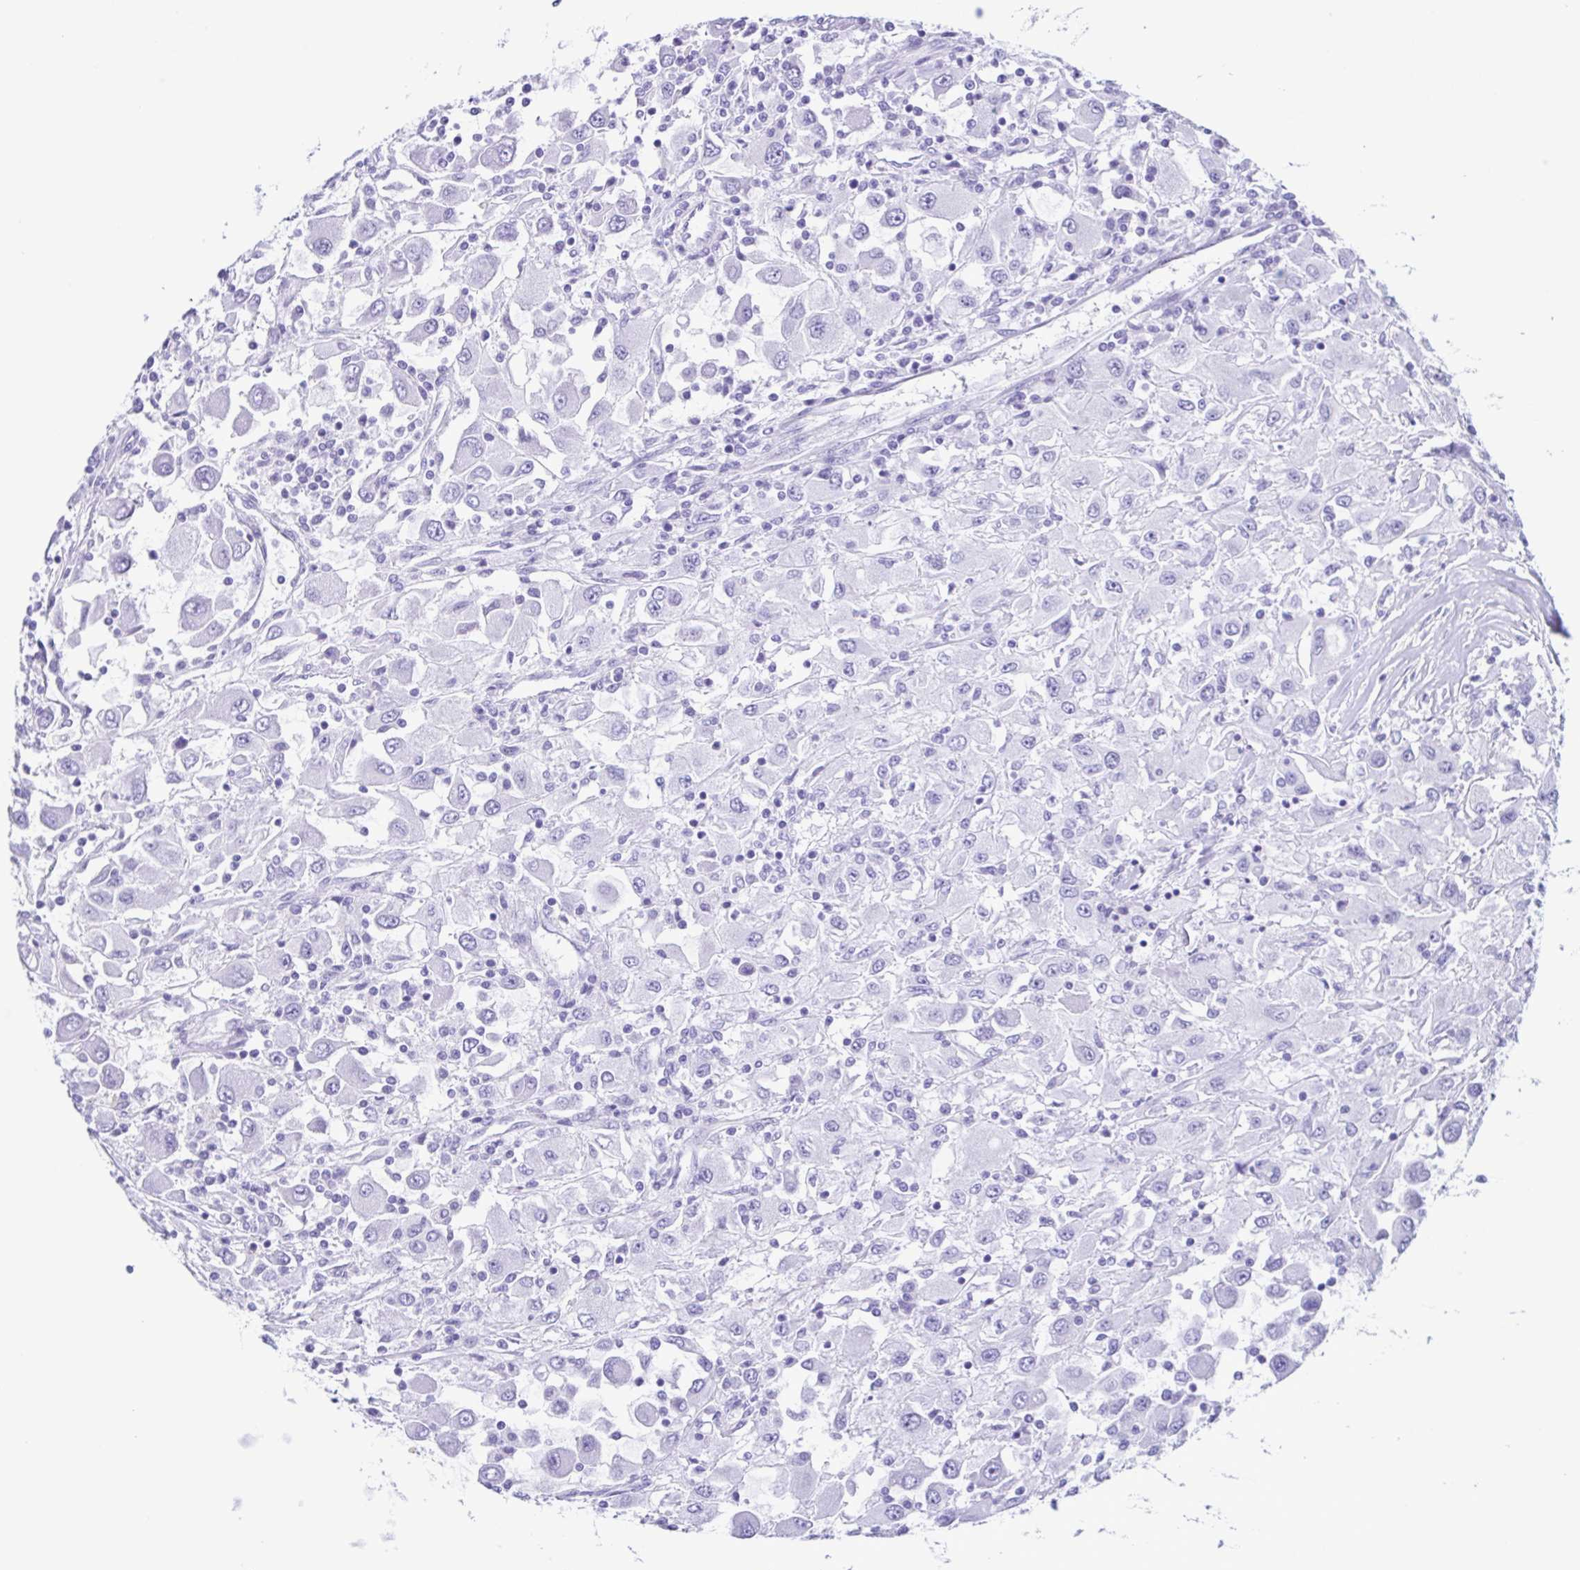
{"staining": {"intensity": "negative", "quantity": "none", "location": "none"}, "tissue": "renal cancer", "cell_type": "Tumor cells", "image_type": "cancer", "snomed": [{"axis": "morphology", "description": "Adenocarcinoma, NOS"}, {"axis": "topography", "description": "Kidney"}], "caption": "IHC micrograph of adenocarcinoma (renal) stained for a protein (brown), which shows no expression in tumor cells.", "gene": "ACTRT3", "patient": {"sex": "female", "age": 67}}